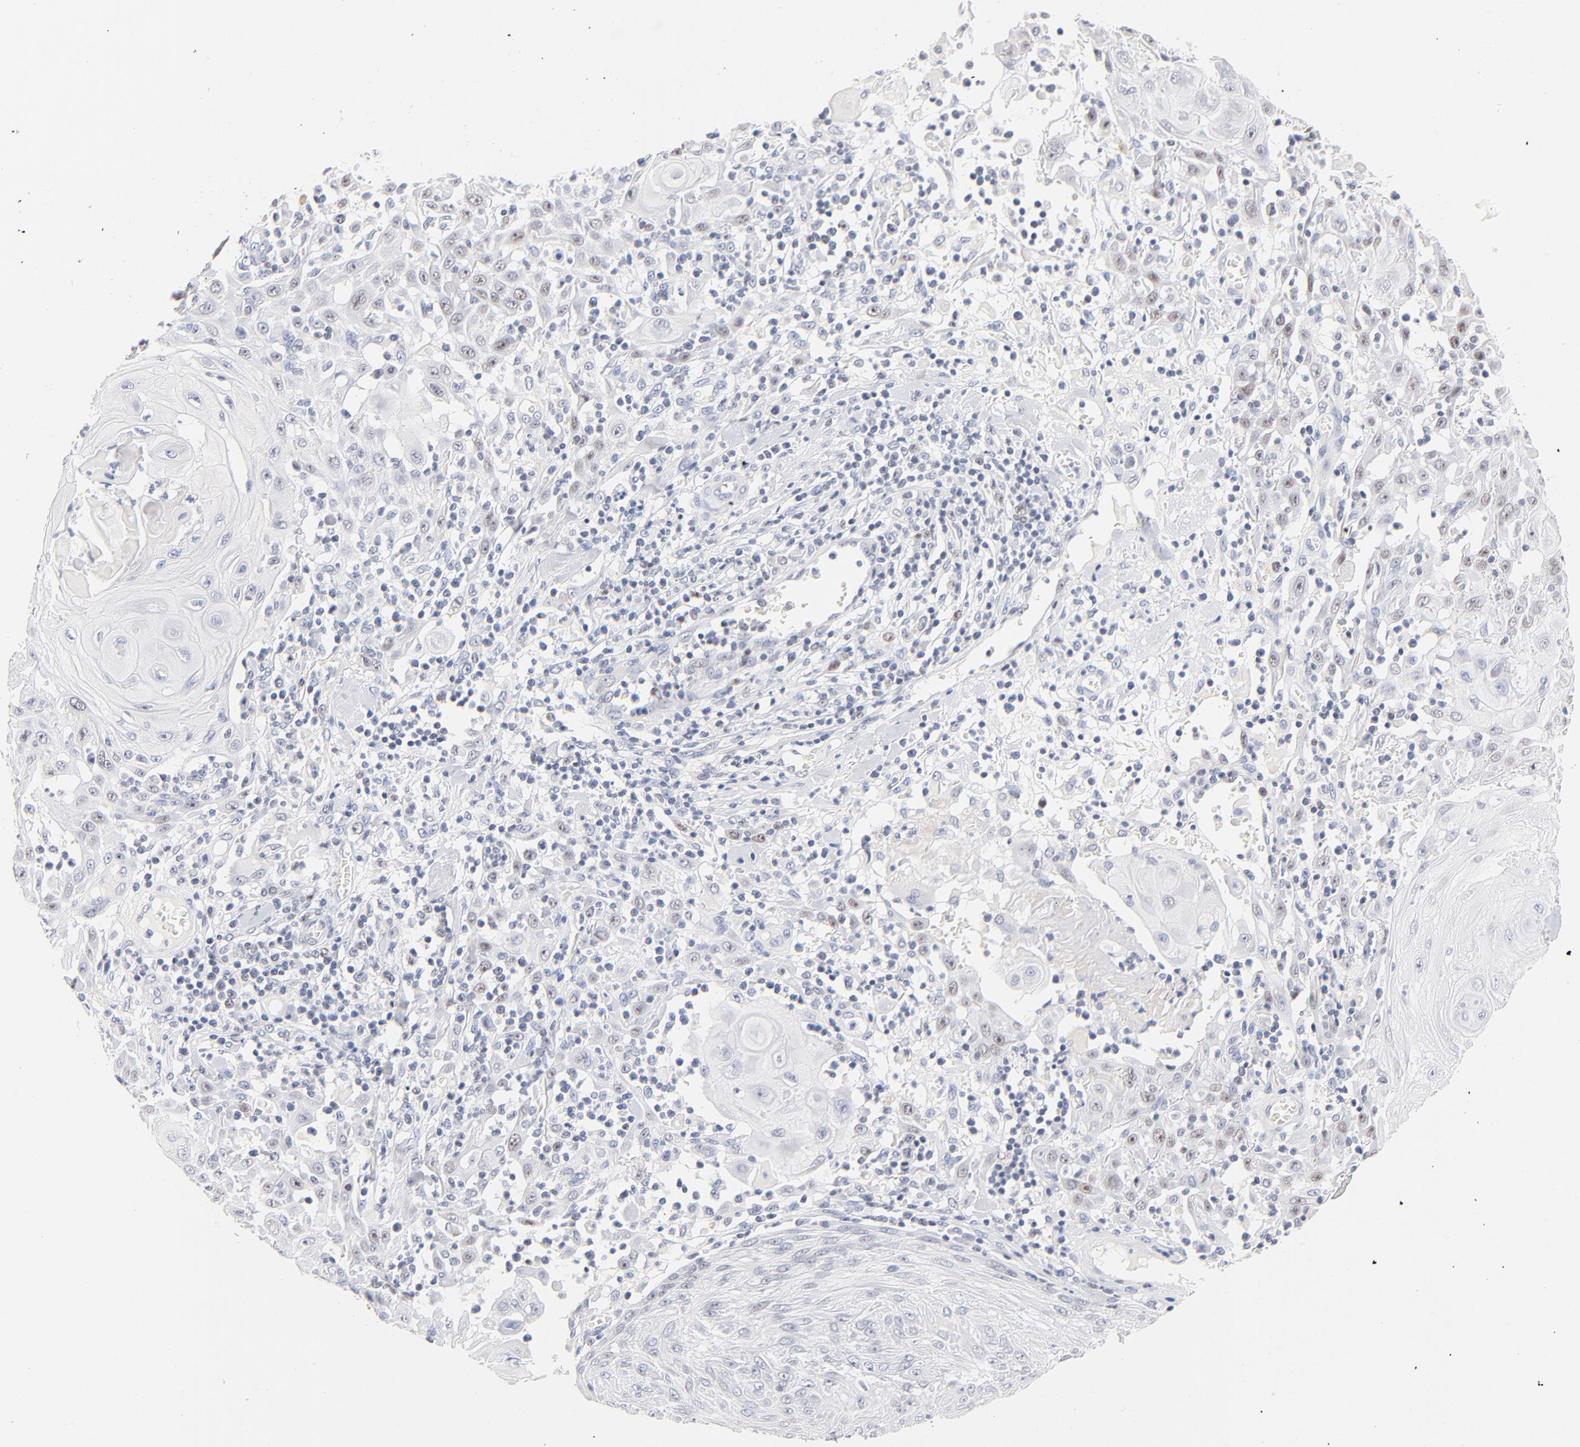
{"staining": {"intensity": "weak", "quantity": "<25%", "location": "nuclear"}, "tissue": "skin cancer", "cell_type": "Tumor cells", "image_type": "cancer", "snomed": [{"axis": "morphology", "description": "Squamous cell carcinoma, NOS"}, {"axis": "topography", "description": "Skin"}], "caption": "Immunohistochemistry (IHC) micrograph of human skin squamous cell carcinoma stained for a protein (brown), which demonstrates no staining in tumor cells.", "gene": "ORC2", "patient": {"sex": "male", "age": 24}}